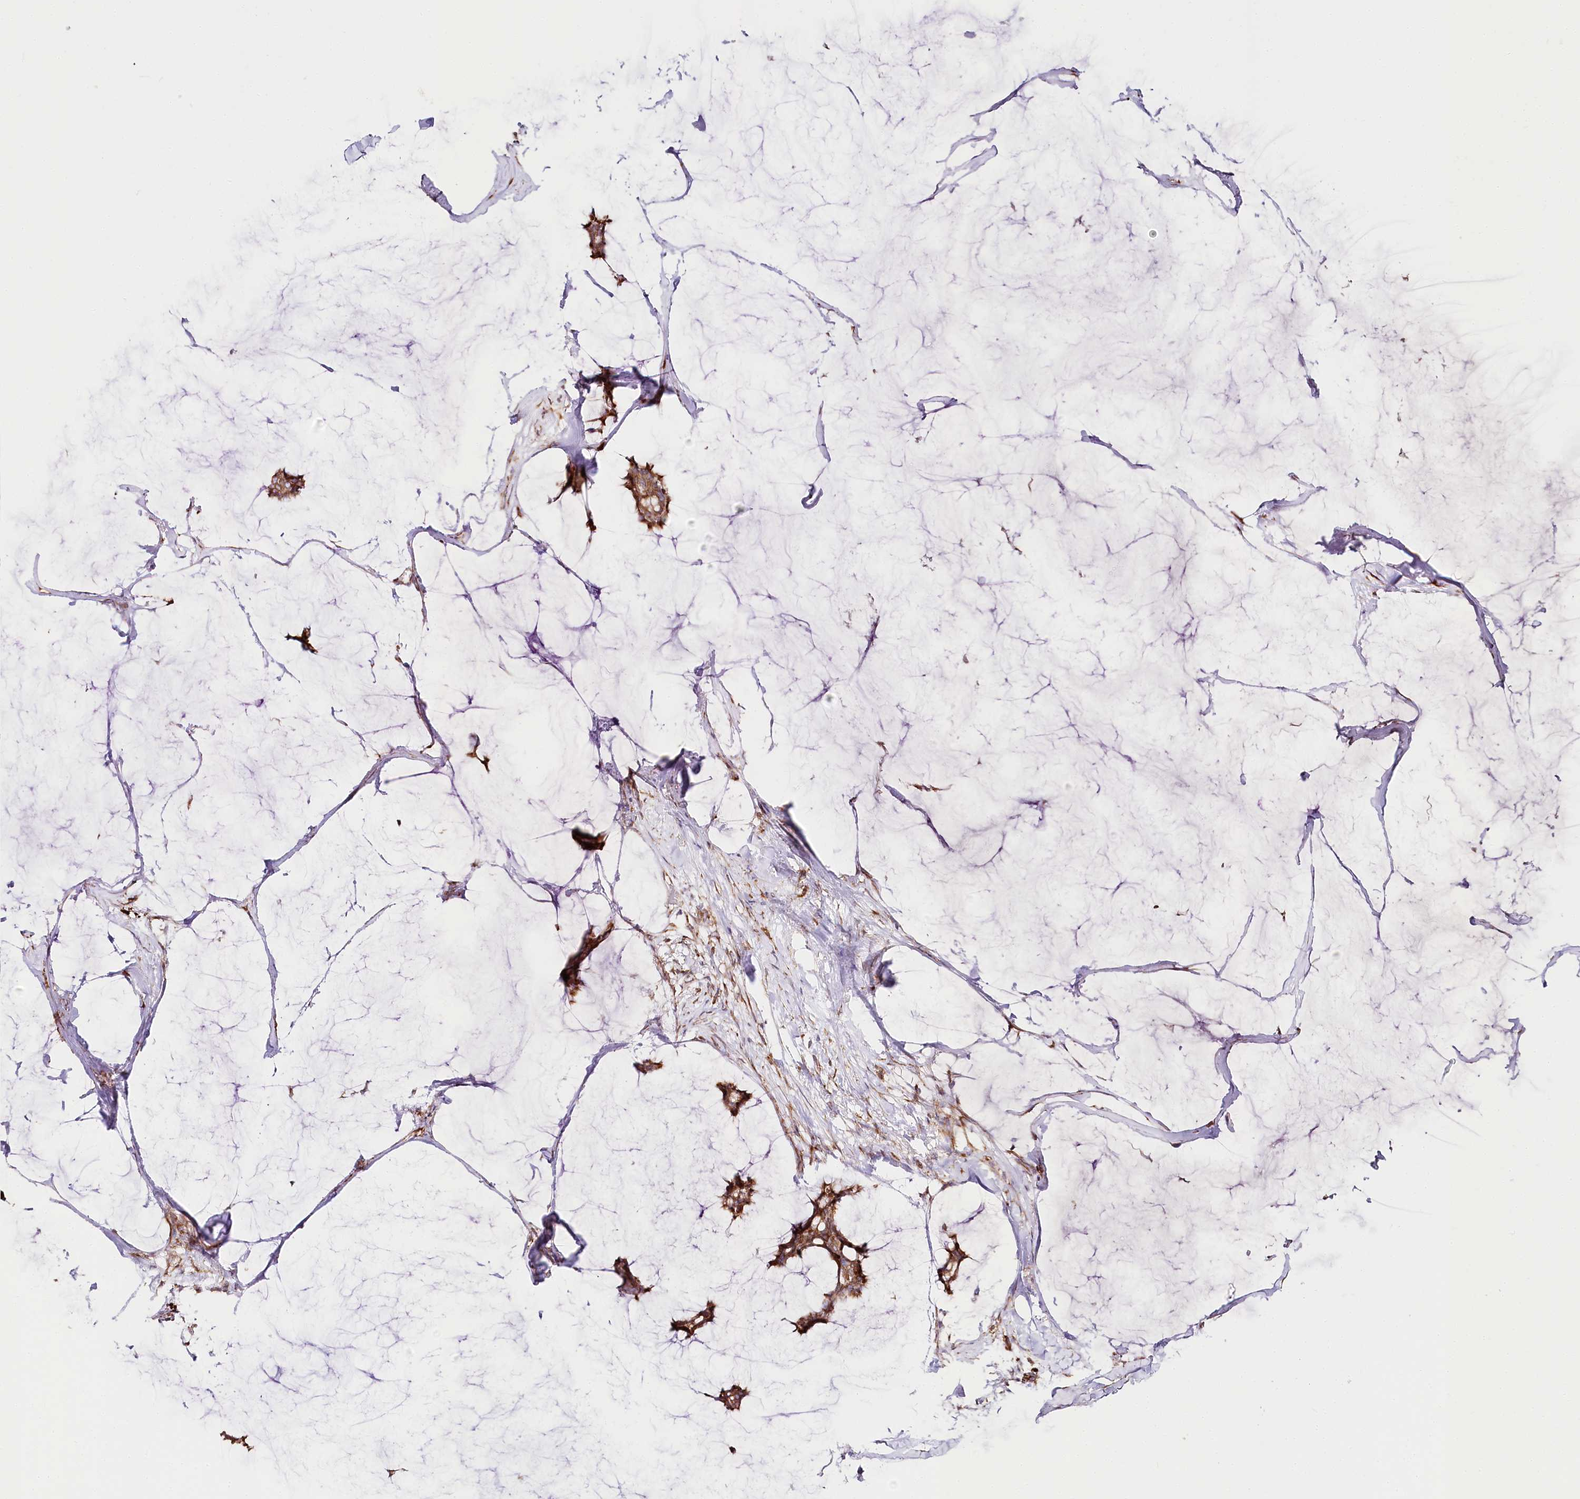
{"staining": {"intensity": "moderate", "quantity": ">75%", "location": "cytoplasmic/membranous"}, "tissue": "breast cancer", "cell_type": "Tumor cells", "image_type": "cancer", "snomed": [{"axis": "morphology", "description": "Duct carcinoma"}, {"axis": "topography", "description": "Breast"}], "caption": "Breast infiltrating ductal carcinoma tissue demonstrates moderate cytoplasmic/membranous expression in approximately >75% of tumor cells, visualized by immunohistochemistry.", "gene": "CNPY2", "patient": {"sex": "female", "age": 93}}